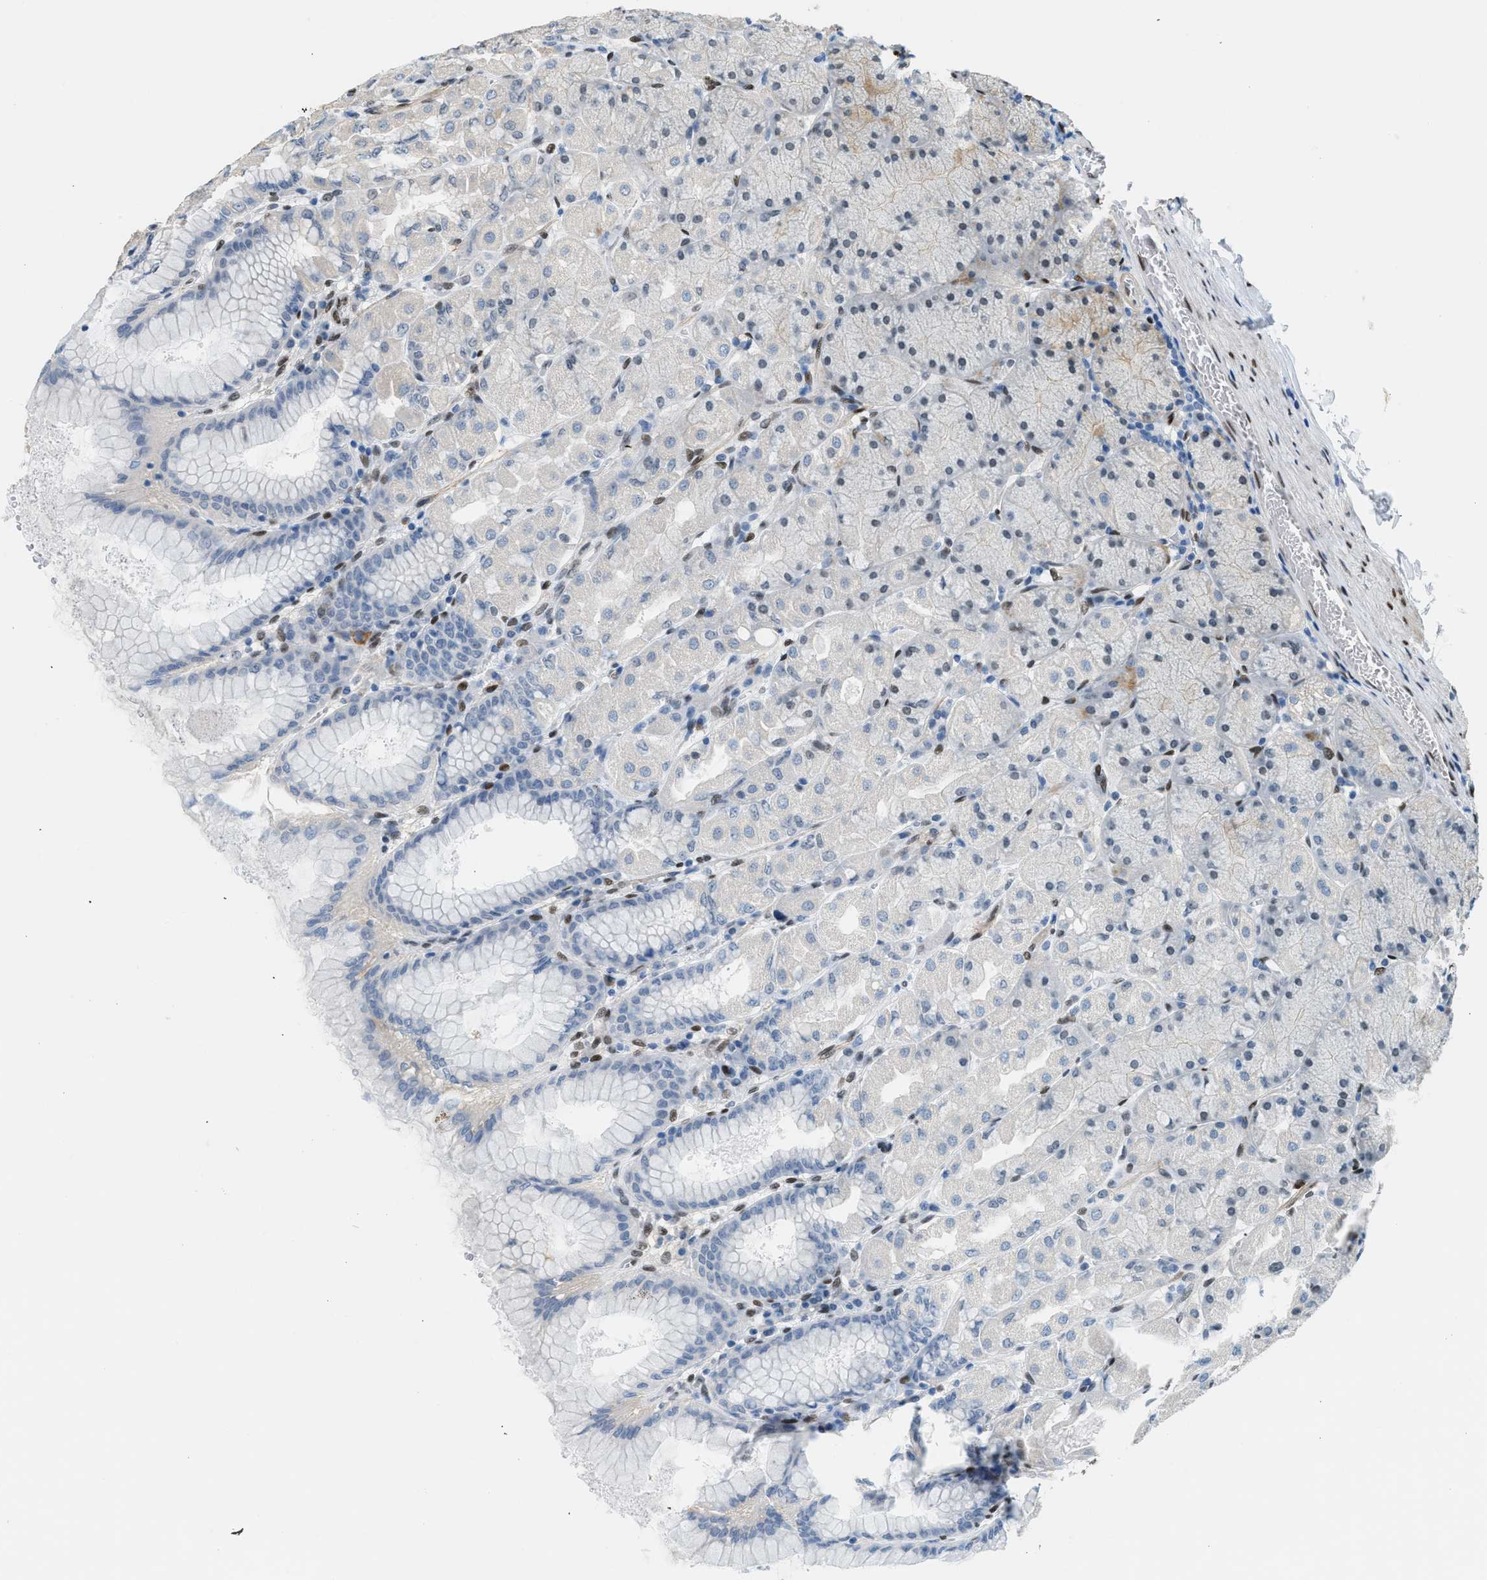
{"staining": {"intensity": "weak", "quantity": "<25%", "location": "nuclear"}, "tissue": "stomach", "cell_type": "Glandular cells", "image_type": "normal", "snomed": [{"axis": "morphology", "description": "Normal tissue, NOS"}, {"axis": "topography", "description": "Stomach, upper"}], "caption": "High power microscopy photomicrograph of an IHC micrograph of normal stomach, revealing no significant positivity in glandular cells. (Brightfield microscopy of DAB immunohistochemistry (IHC) at high magnification).", "gene": "ZBTB20", "patient": {"sex": "female", "age": 56}}